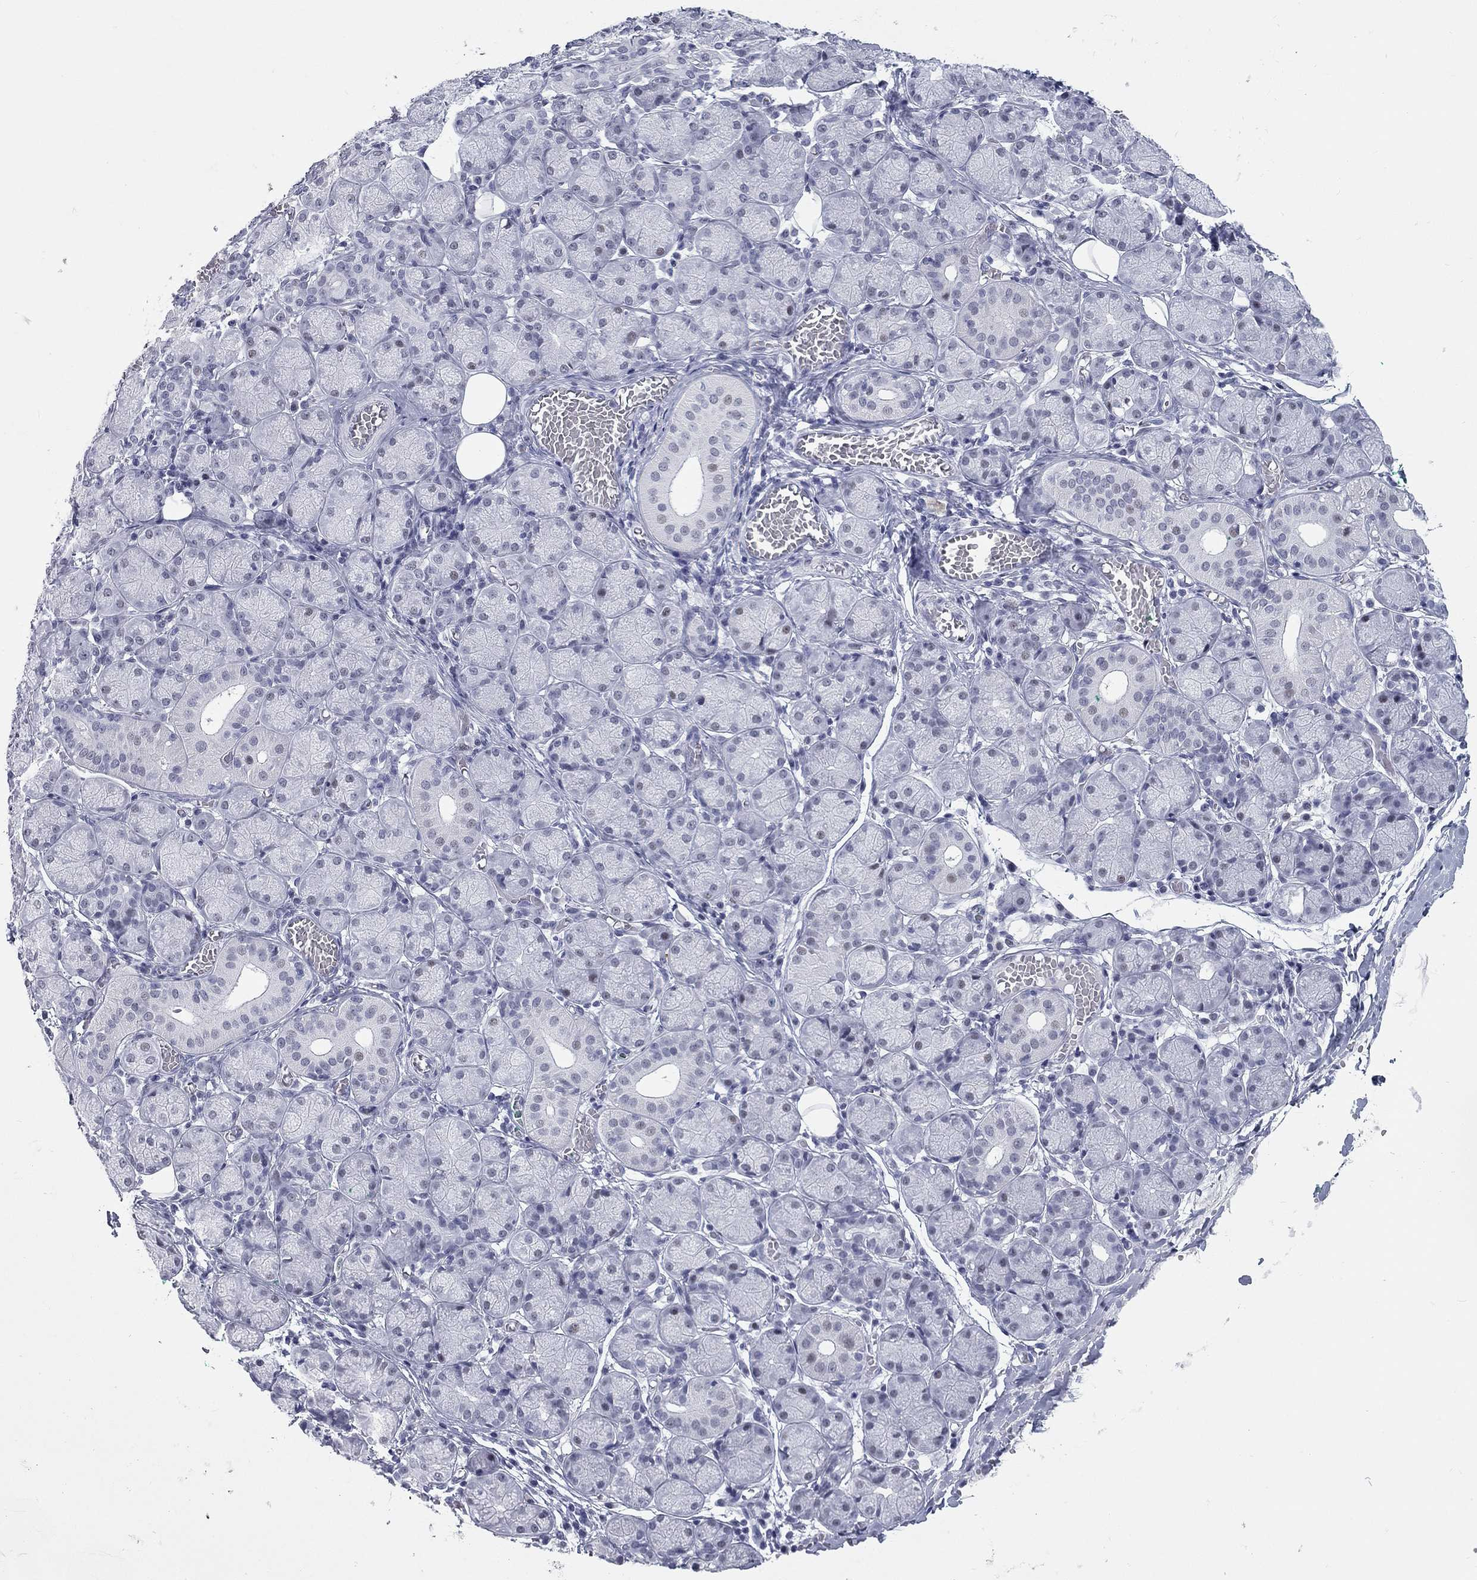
{"staining": {"intensity": "moderate", "quantity": "<25%", "location": "nuclear"}, "tissue": "salivary gland", "cell_type": "Glandular cells", "image_type": "normal", "snomed": [{"axis": "morphology", "description": "Normal tissue, NOS"}, {"axis": "topography", "description": "Salivary gland"}, {"axis": "topography", "description": "Peripheral nerve tissue"}], "caption": "Glandular cells display low levels of moderate nuclear positivity in approximately <25% of cells in normal human salivary gland.", "gene": "ASF1B", "patient": {"sex": "female", "age": 24}}